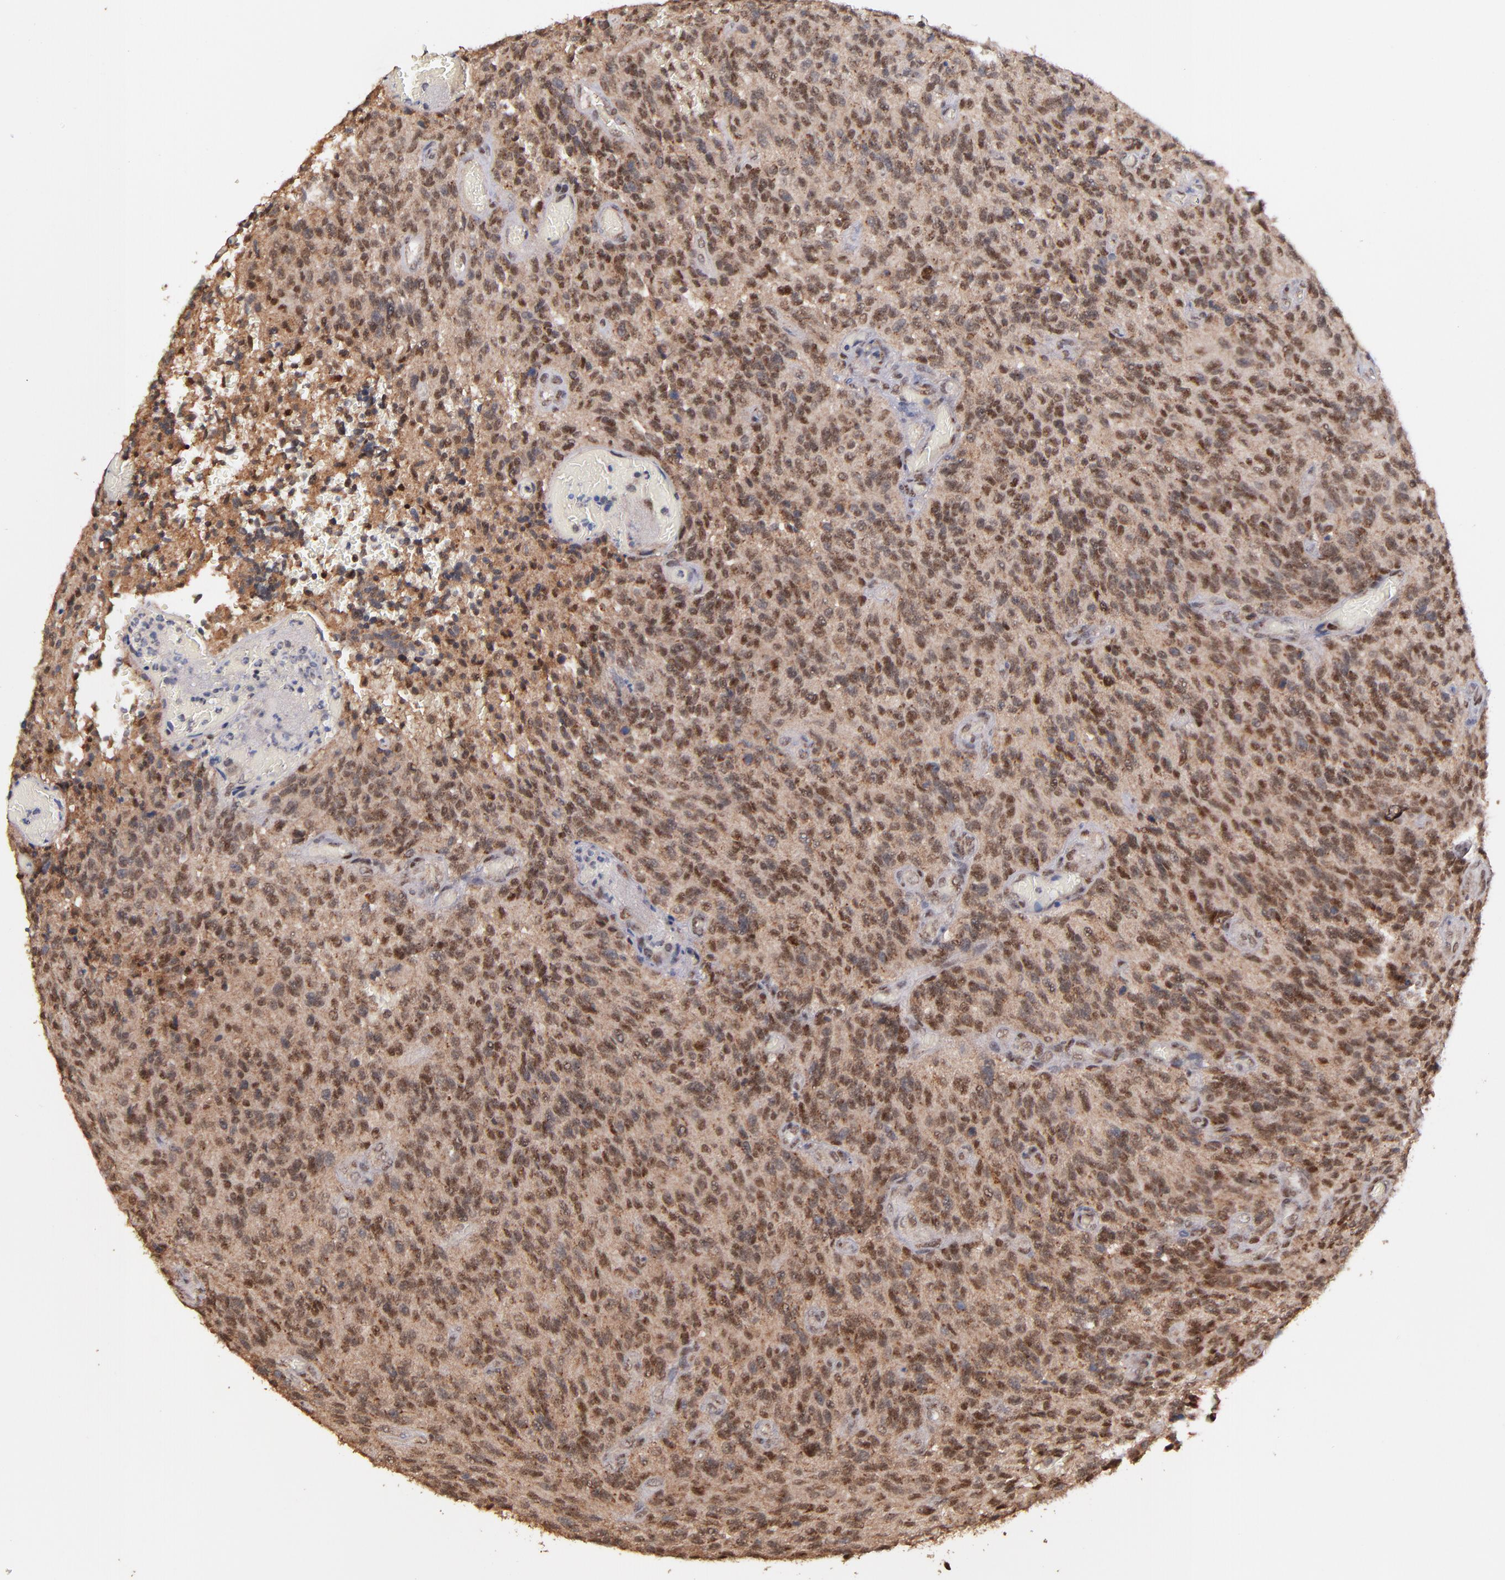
{"staining": {"intensity": "moderate", "quantity": ">75%", "location": "cytoplasmic/membranous,nuclear"}, "tissue": "glioma", "cell_type": "Tumor cells", "image_type": "cancer", "snomed": [{"axis": "morphology", "description": "Normal tissue, NOS"}, {"axis": "morphology", "description": "Glioma, malignant, High grade"}, {"axis": "topography", "description": "Cerebral cortex"}], "caption": "Tumor cells show moderate cytoplasmic/membranous and nuclear positivity in approximately >75% of cells in high-grade glioma (malignant).", "gene": "EAPP", "patient": {"sex": "male", "age": 56}}